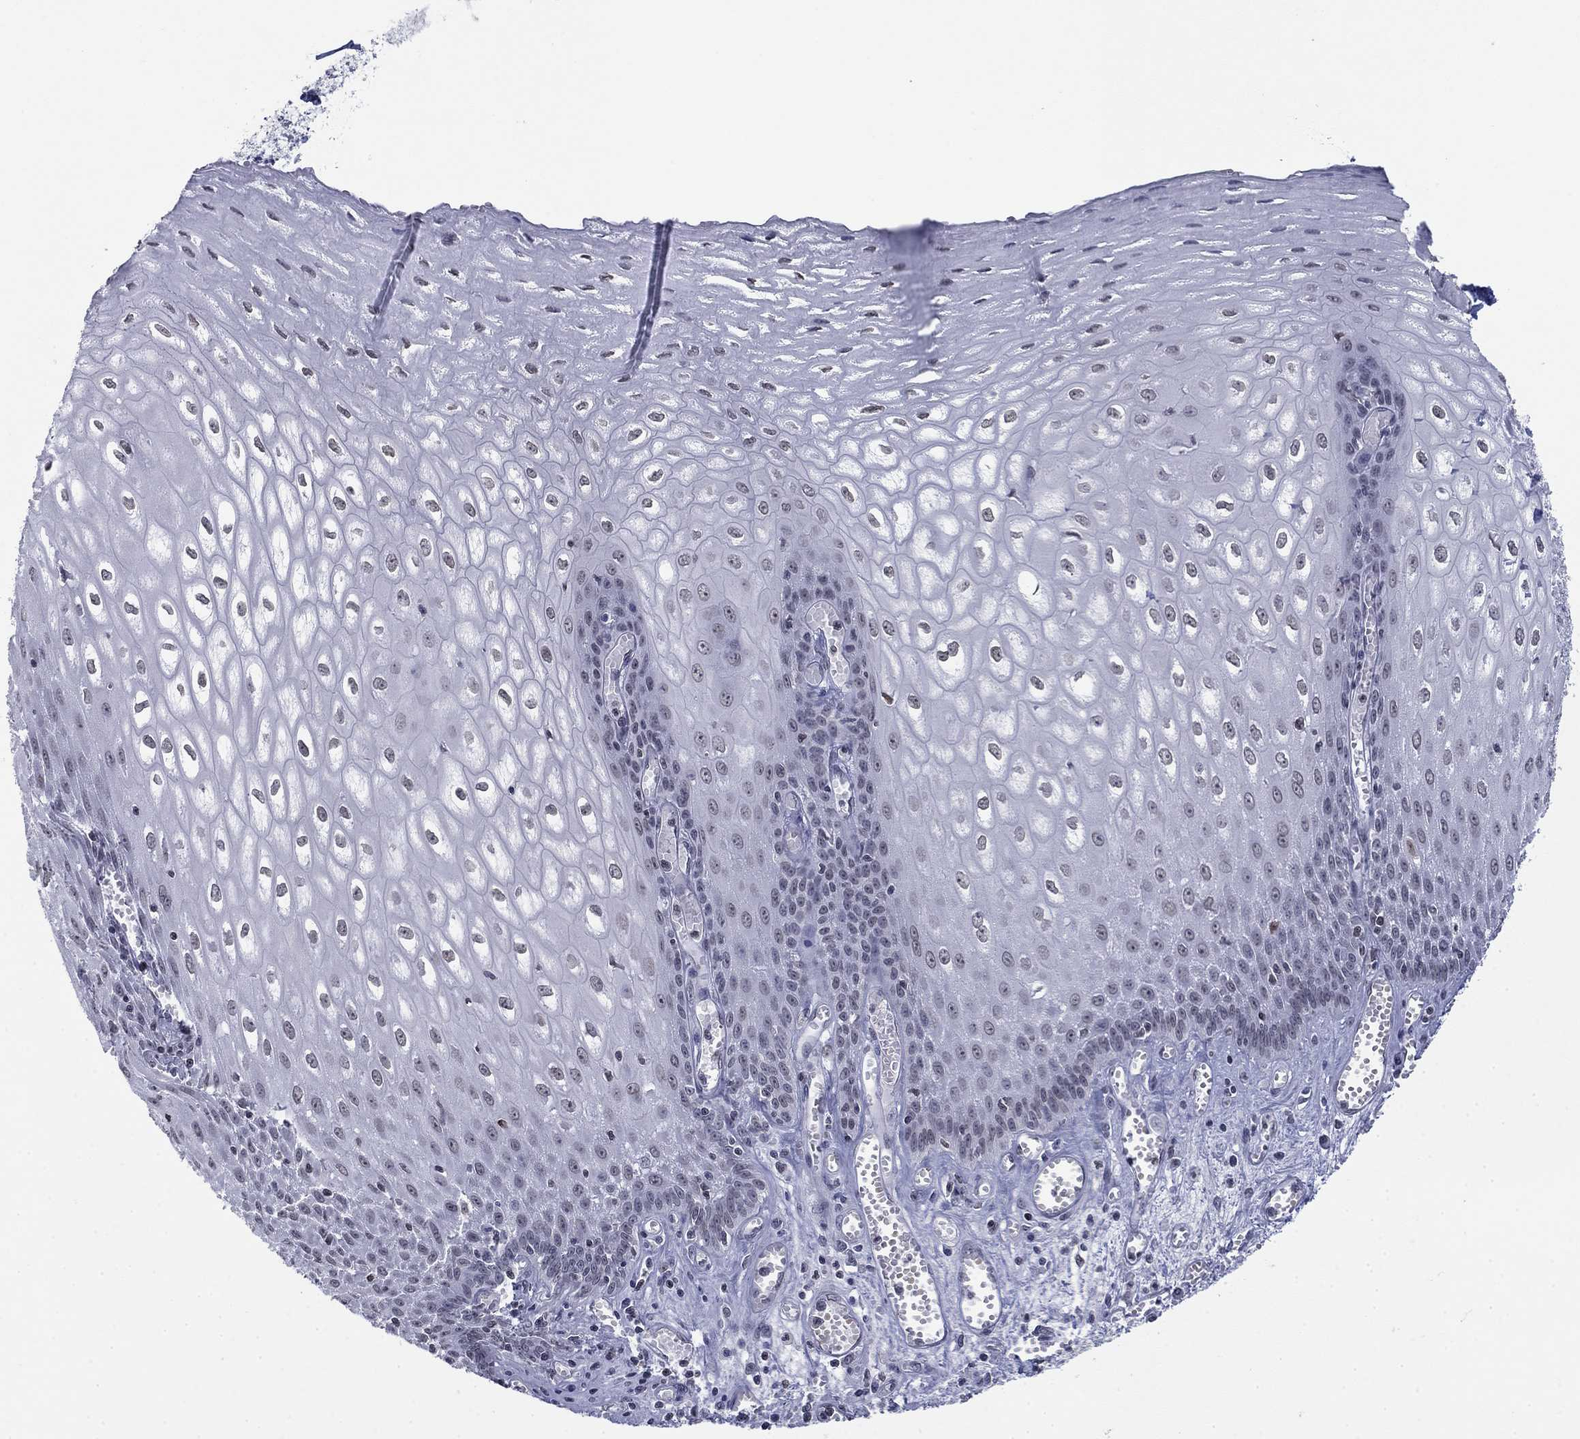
{"staining": {"intensity": "moderate", "quantity": "25%-75%", "location": "nuclear"}, "tissue": "esophagus", "cell_type": "Squamous epithelial cells", "image_type": "normal", "snomed": [{"axis": "morphology", "description": "Normal tissue, NOS"}, {"axis": "topography", "description": "Esophagus"}], "caption": "Brown immunohistochemical staining in unremarkable human esophagus displays moderate nuclear expression in about 25%-75% of squamous epithelial cells. (Stains: DAB (3,3'-diaminobenzidine) in brown, nuclei in blue, Microscopy: brightfield microscopy at high magnification).", "gene": "TOR1AIP1", "patient": {"sex": "male", "age": 58}}